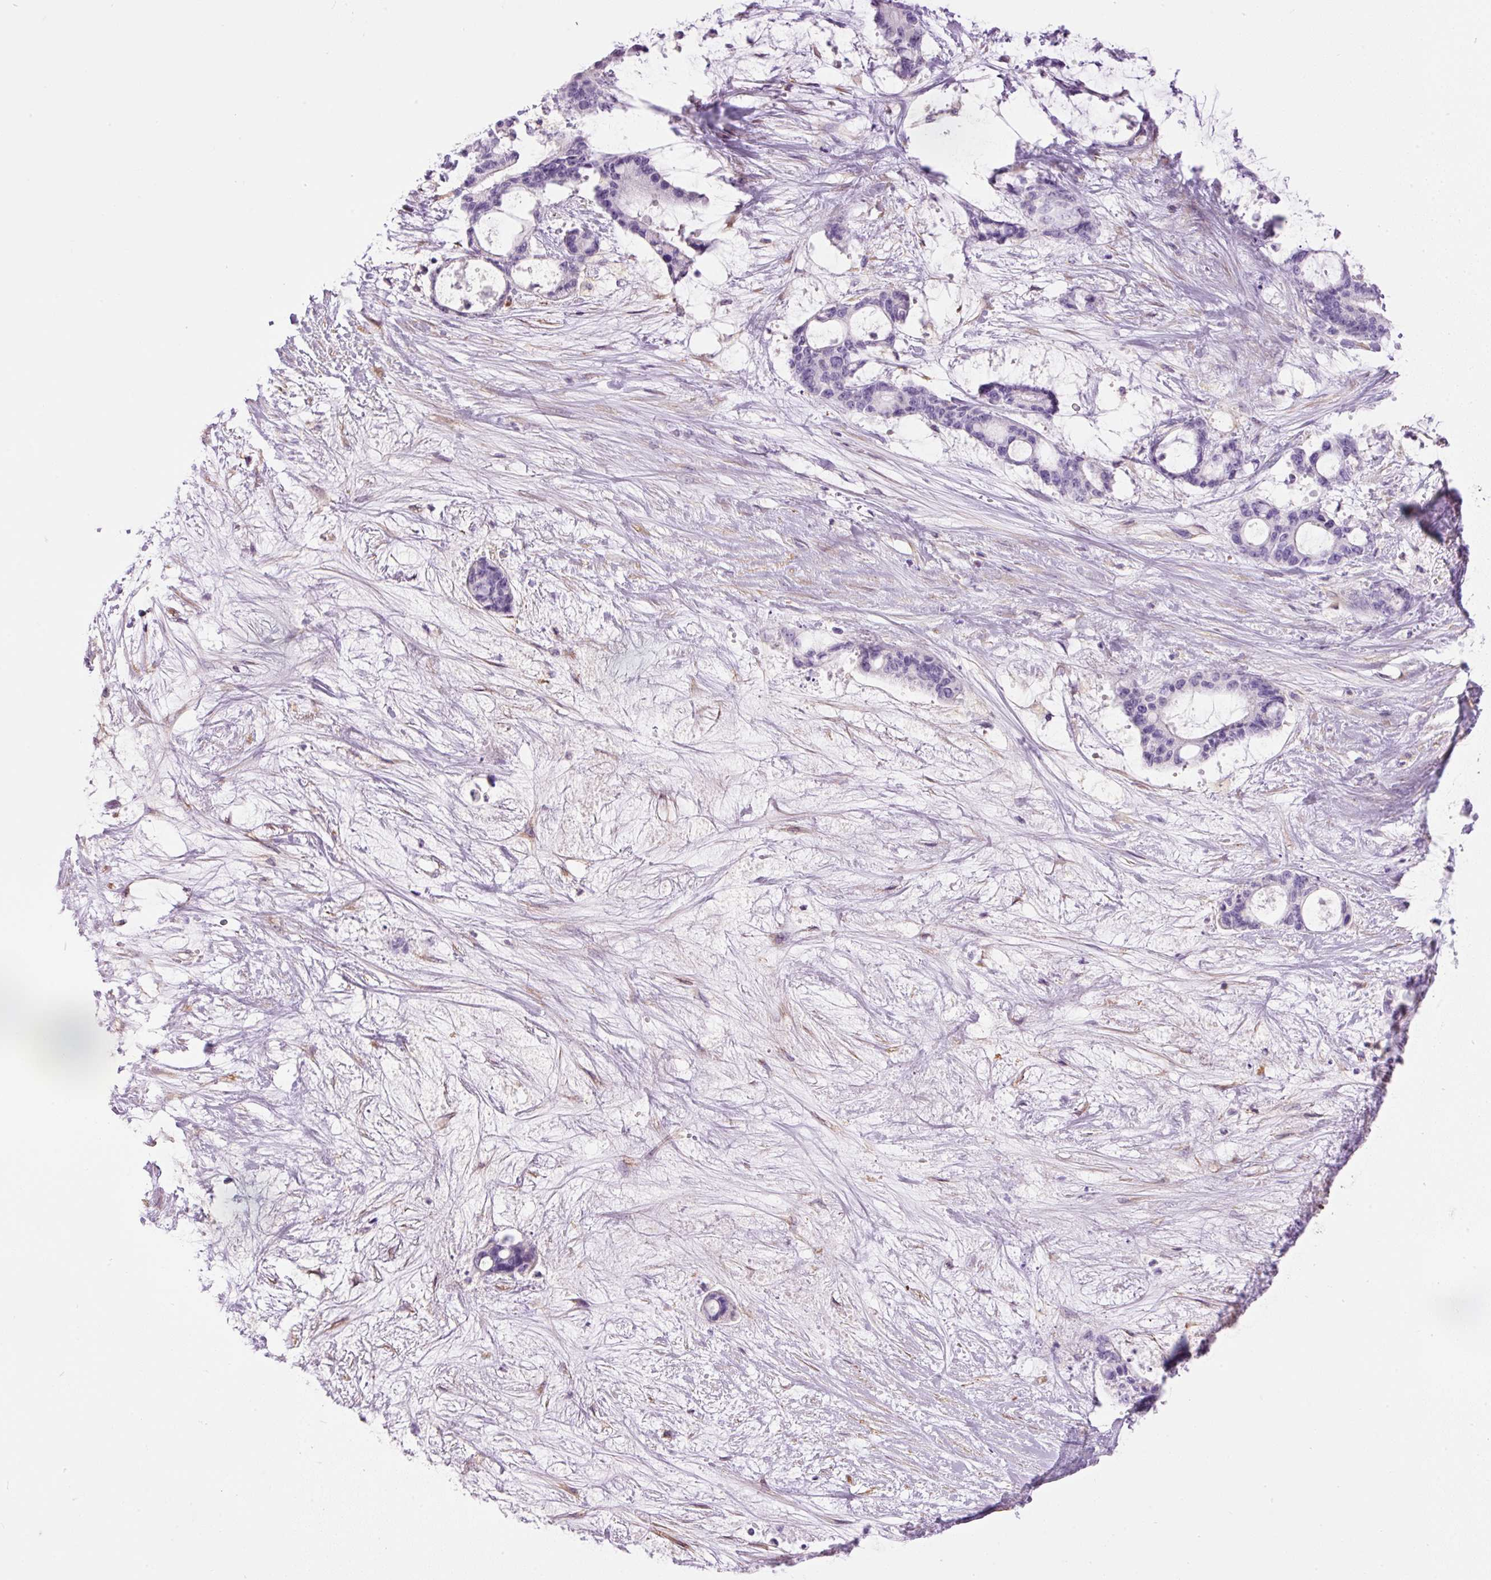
{"staining": {"intensity": "negative", "quantity": "none", "location": "none"}, "tissue": "liver cancer", "cell_type": "Tumor cells", "image_type": "cancer", "snomed": [{"axis": "morphology", "description": "Normal tissue, NOS"}, {"axis": "morphology", "description": "Cholangiocarcinoma"}, {"axis": "topography", "description": "Liver"}, {"axis": "topography", "description": "Peripheral nerve tissue"}], "caption": "Liver cancer stained for a protein using immunohistochemistry shows no staining tumor cells.", "gene": "DOK6", "patient": {"sex": "female", "age": 73}}